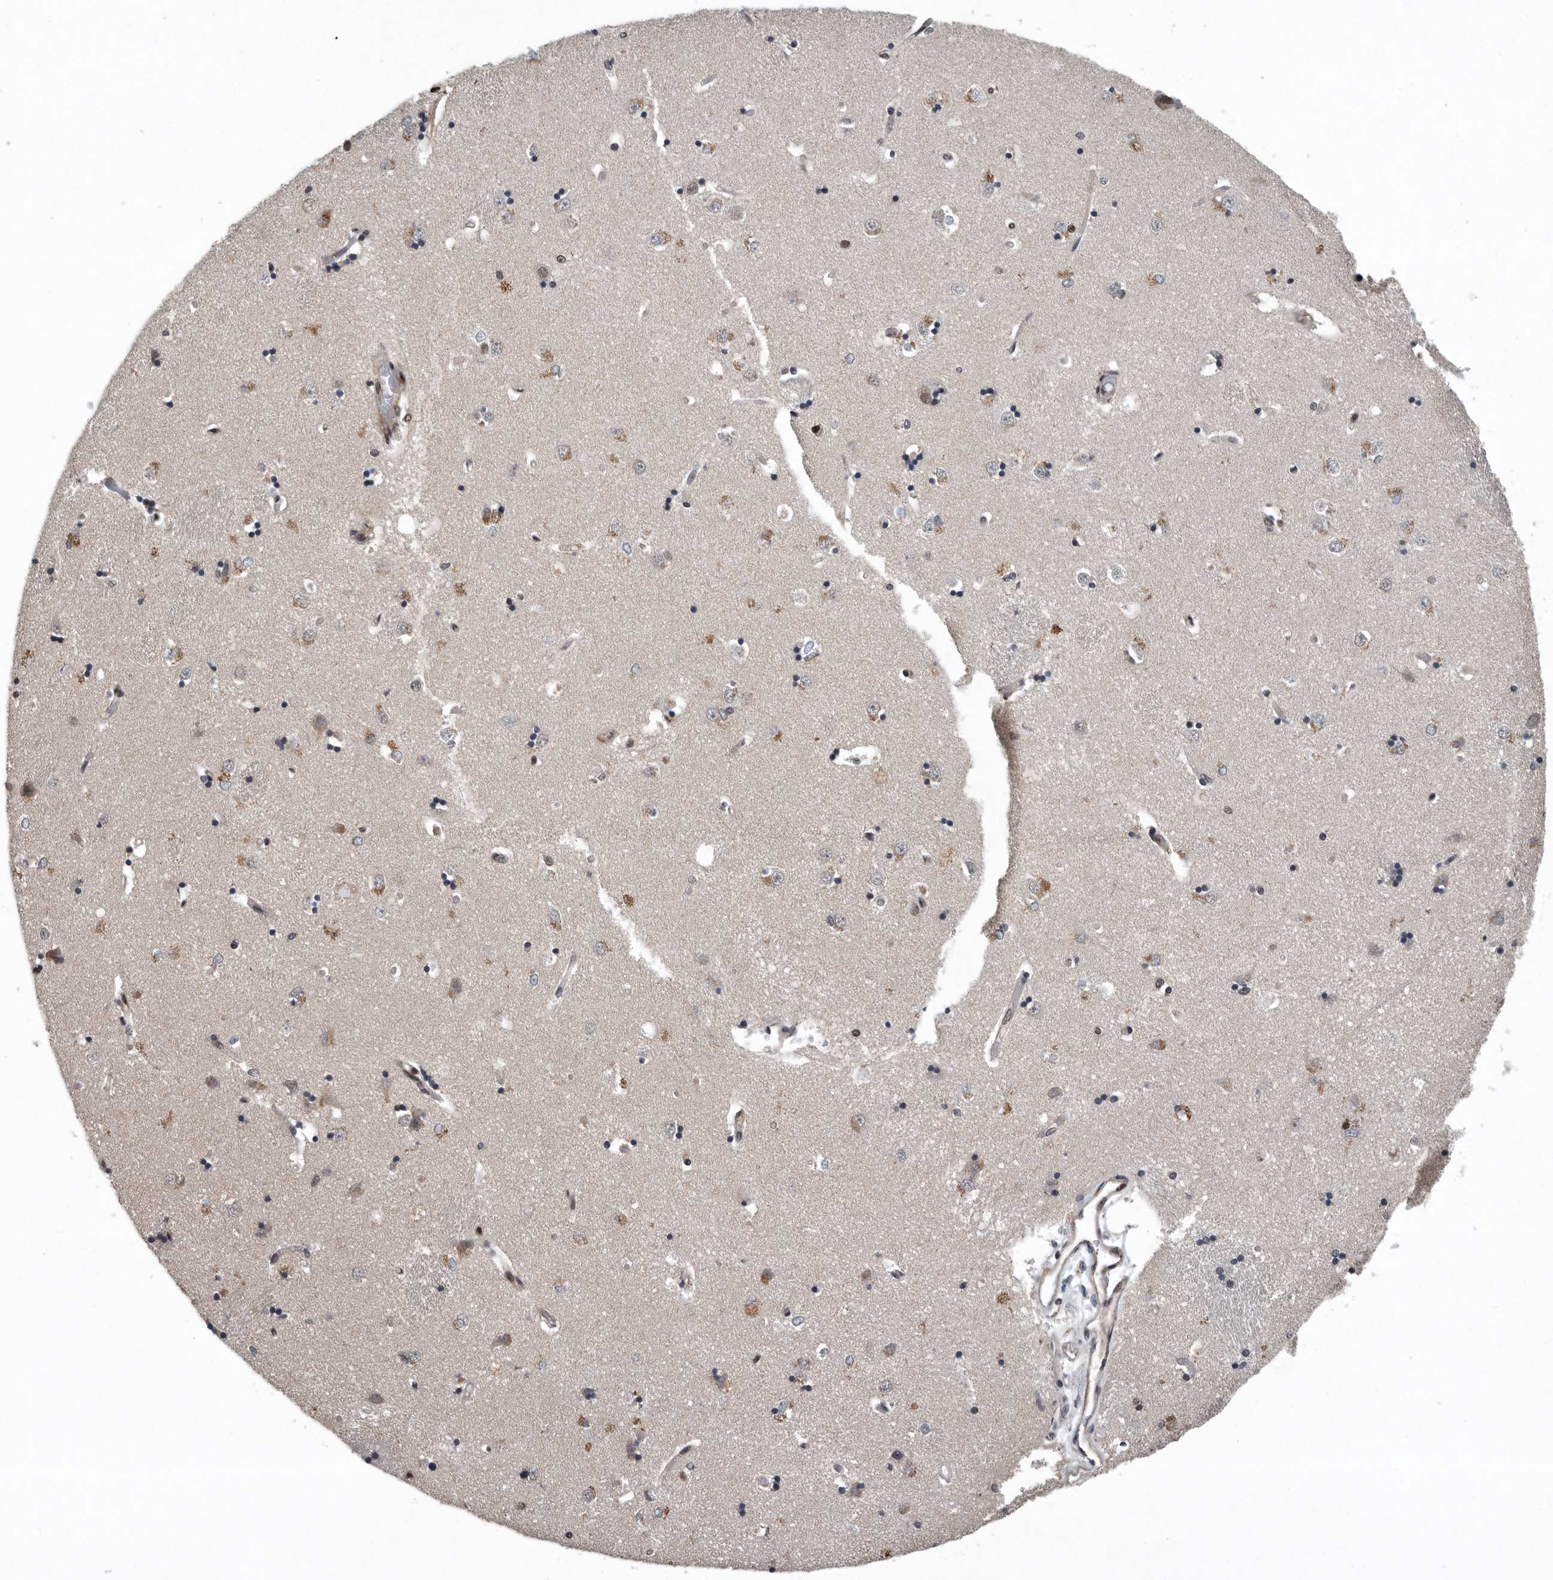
{"staining": {"intensity": "moderate", "quantity": "<25%", "location": "cytoplasmic/membranous,nuclear"}, "tissue": "caudate", "cell_type": "Glial cells", "image_type": "normal", "snomed": [{"axis": "morphology", "description": "Normal tissue, NOS"}, {"axis": "topography", "description": "Lateral ventricle wall"}], "caption": "Immunohistochemical staining of unremarkable caudate shows moderate cytoplasmic/membranous,nuclear protein staining in approximately <25% of glial cells. The staining was performed using DAB (3,3'-diaminobenzidine), with brown indicating positive protein expression. Nuclei are stained blue with hematoxylin.", "gene": "SENP7", "patient": {"sex": "male", "age": 45}}